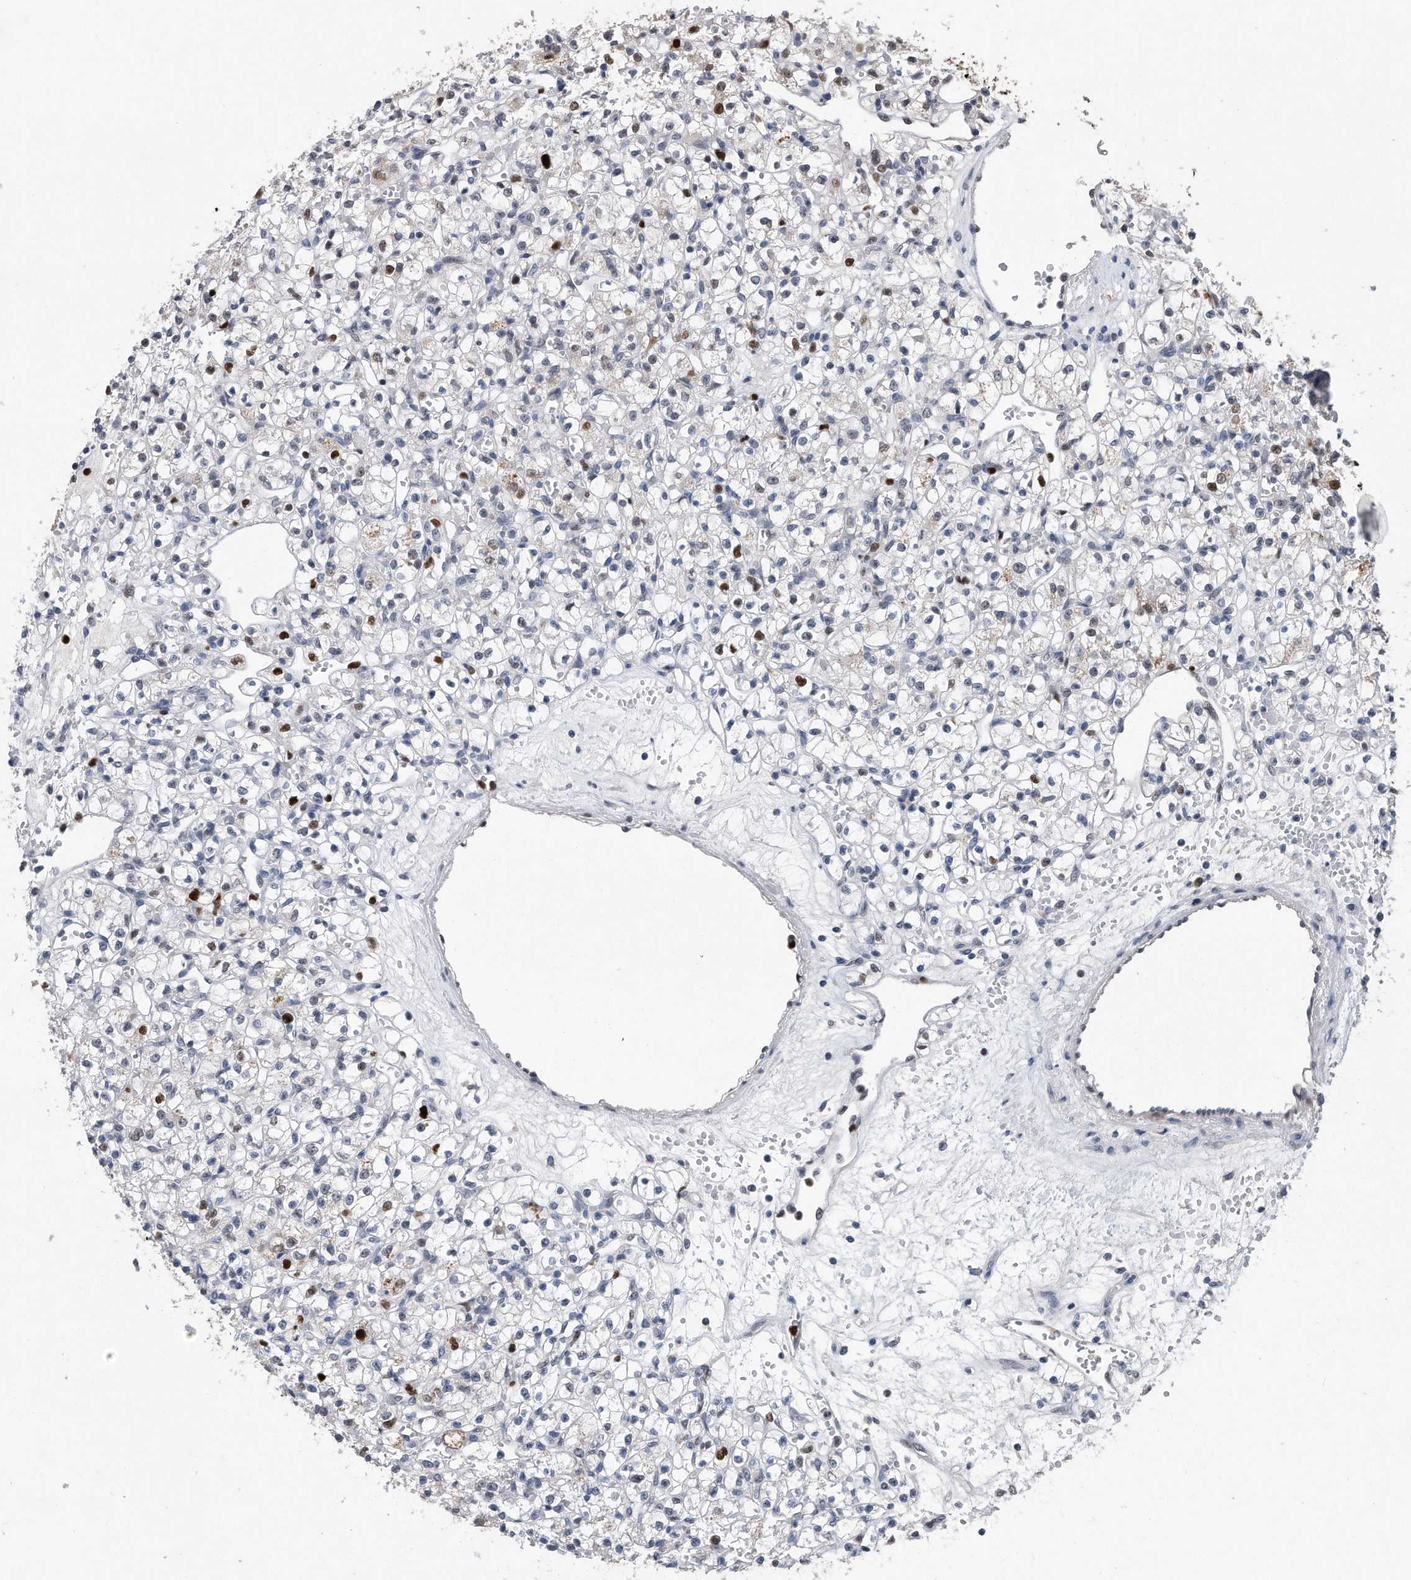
{"staining": {"intensity": "strong", "quantity": "<25%", "location": "nuclear"}, "tissue": "renal cancer", "cell_type": "Tumor cells", "image_type": "cancer", "snomed": [{"axis": "morphology", "description": "Adenocarcinoma, NOS"}, {"axis": "topography", "description": "Kidney"}], "caption": "Adenocarcinoma (renal) stained for a protein reveals strong nuclear positivity in tumor cells. (Stains: DAB (3,3'-diaminobenzidine) in brown, nuclei in blue, Microscopy: brightfield microscopy at high magnification).", "gene": "PCNA", "patient": {"sex": "female", "age": 59}}